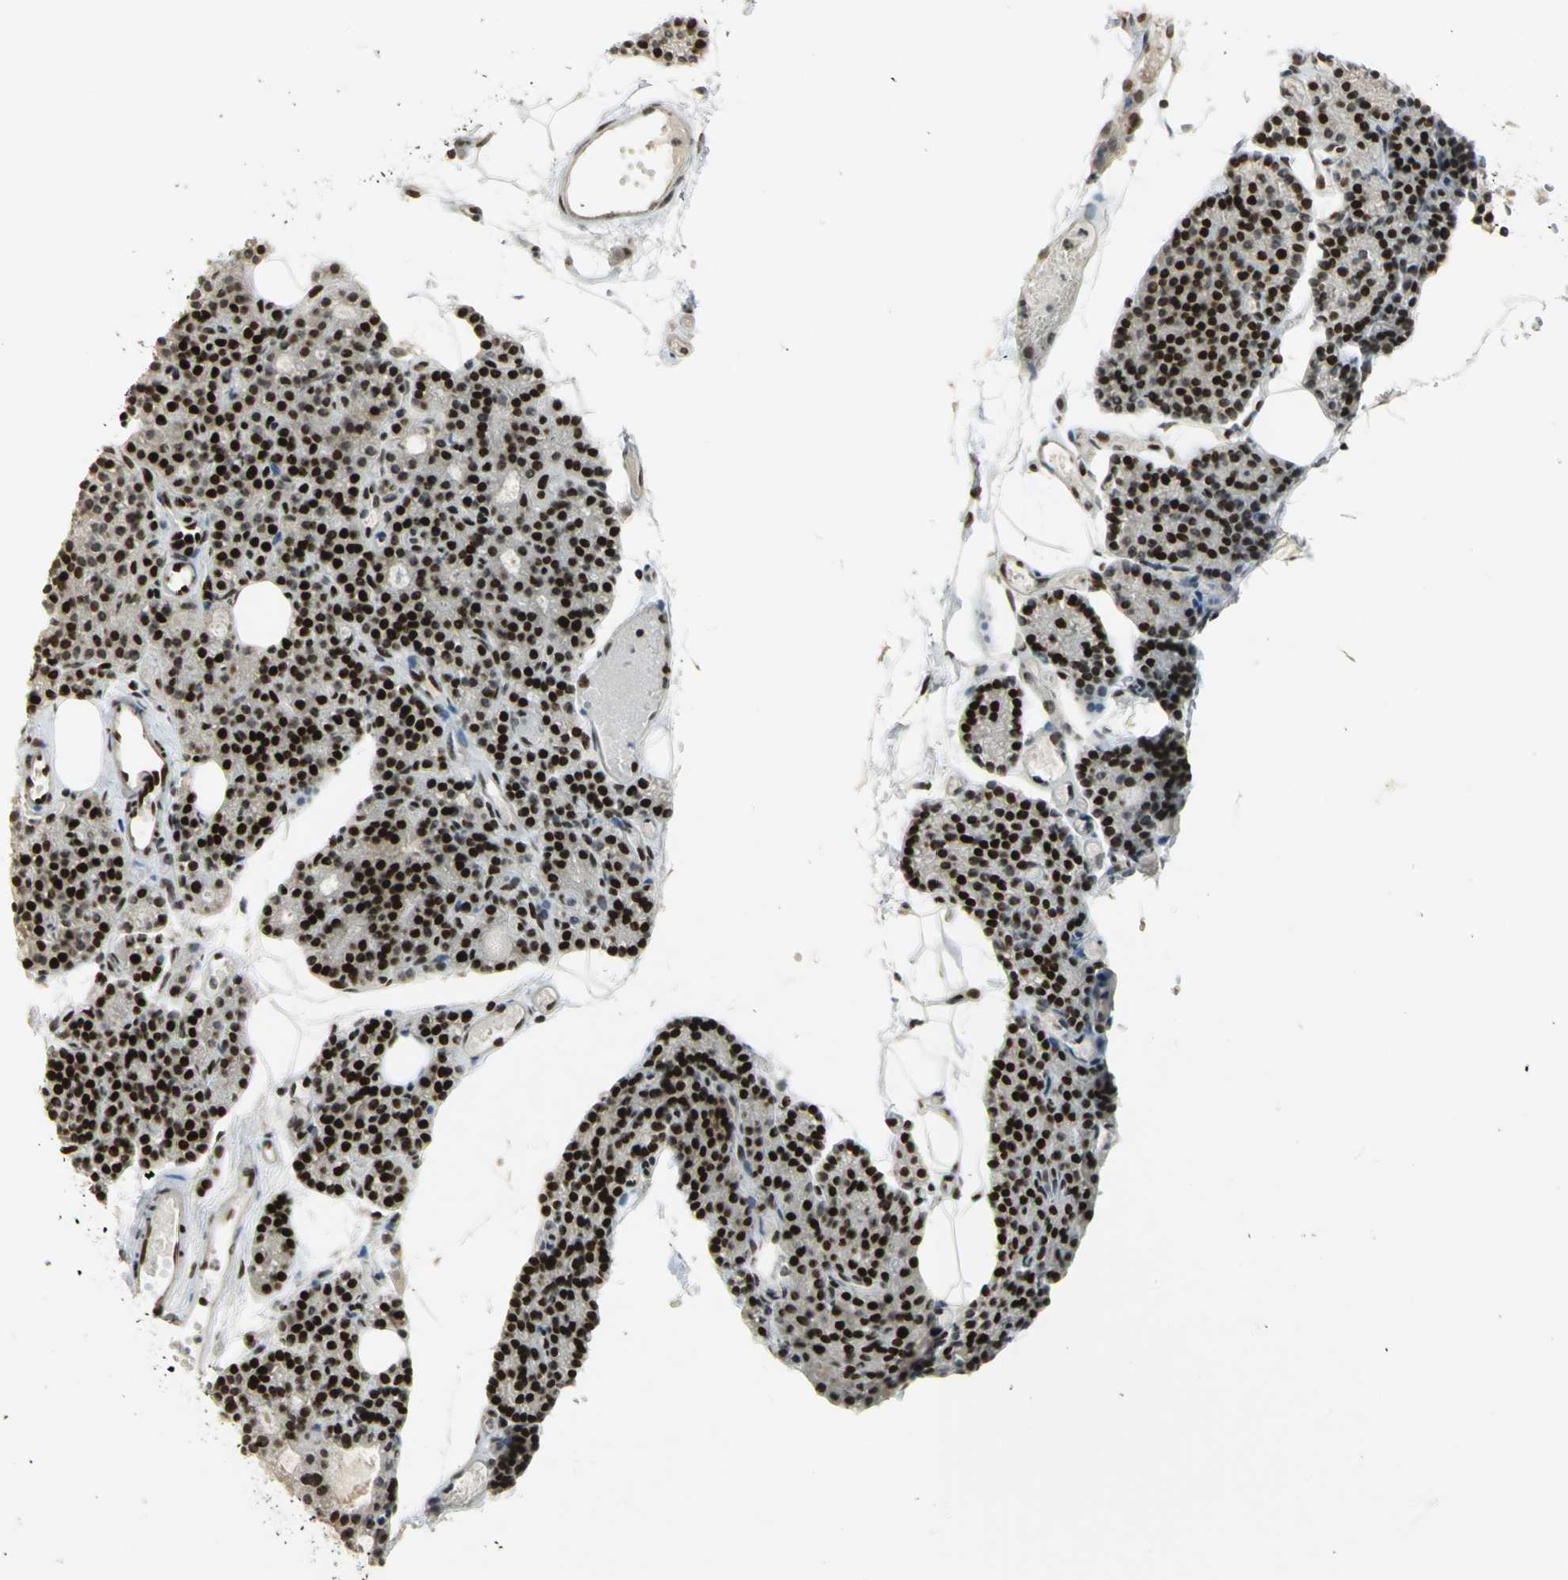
{"staining": {"intensity": "strong", "quantity": ">75%", "location": "nuclear"}, "tissue": "parathyroid gland", "cell_type": "Glandular cells", "image_type": "normal", "snomed": [{"axis": "morphology", "description": "Normal tissue, NOS"}, {"axis": "topography", "description": "Parathyroid gland"}], "caption": "Unremarkable parathyroid gland demonstrates strong nuclear positivity in approximately >75% of glandular cells (DAB IHC with brightfield microscopy, high magnification)..", "gene": "KDM1A", "patient": {"sex": "female", "age": 60}}